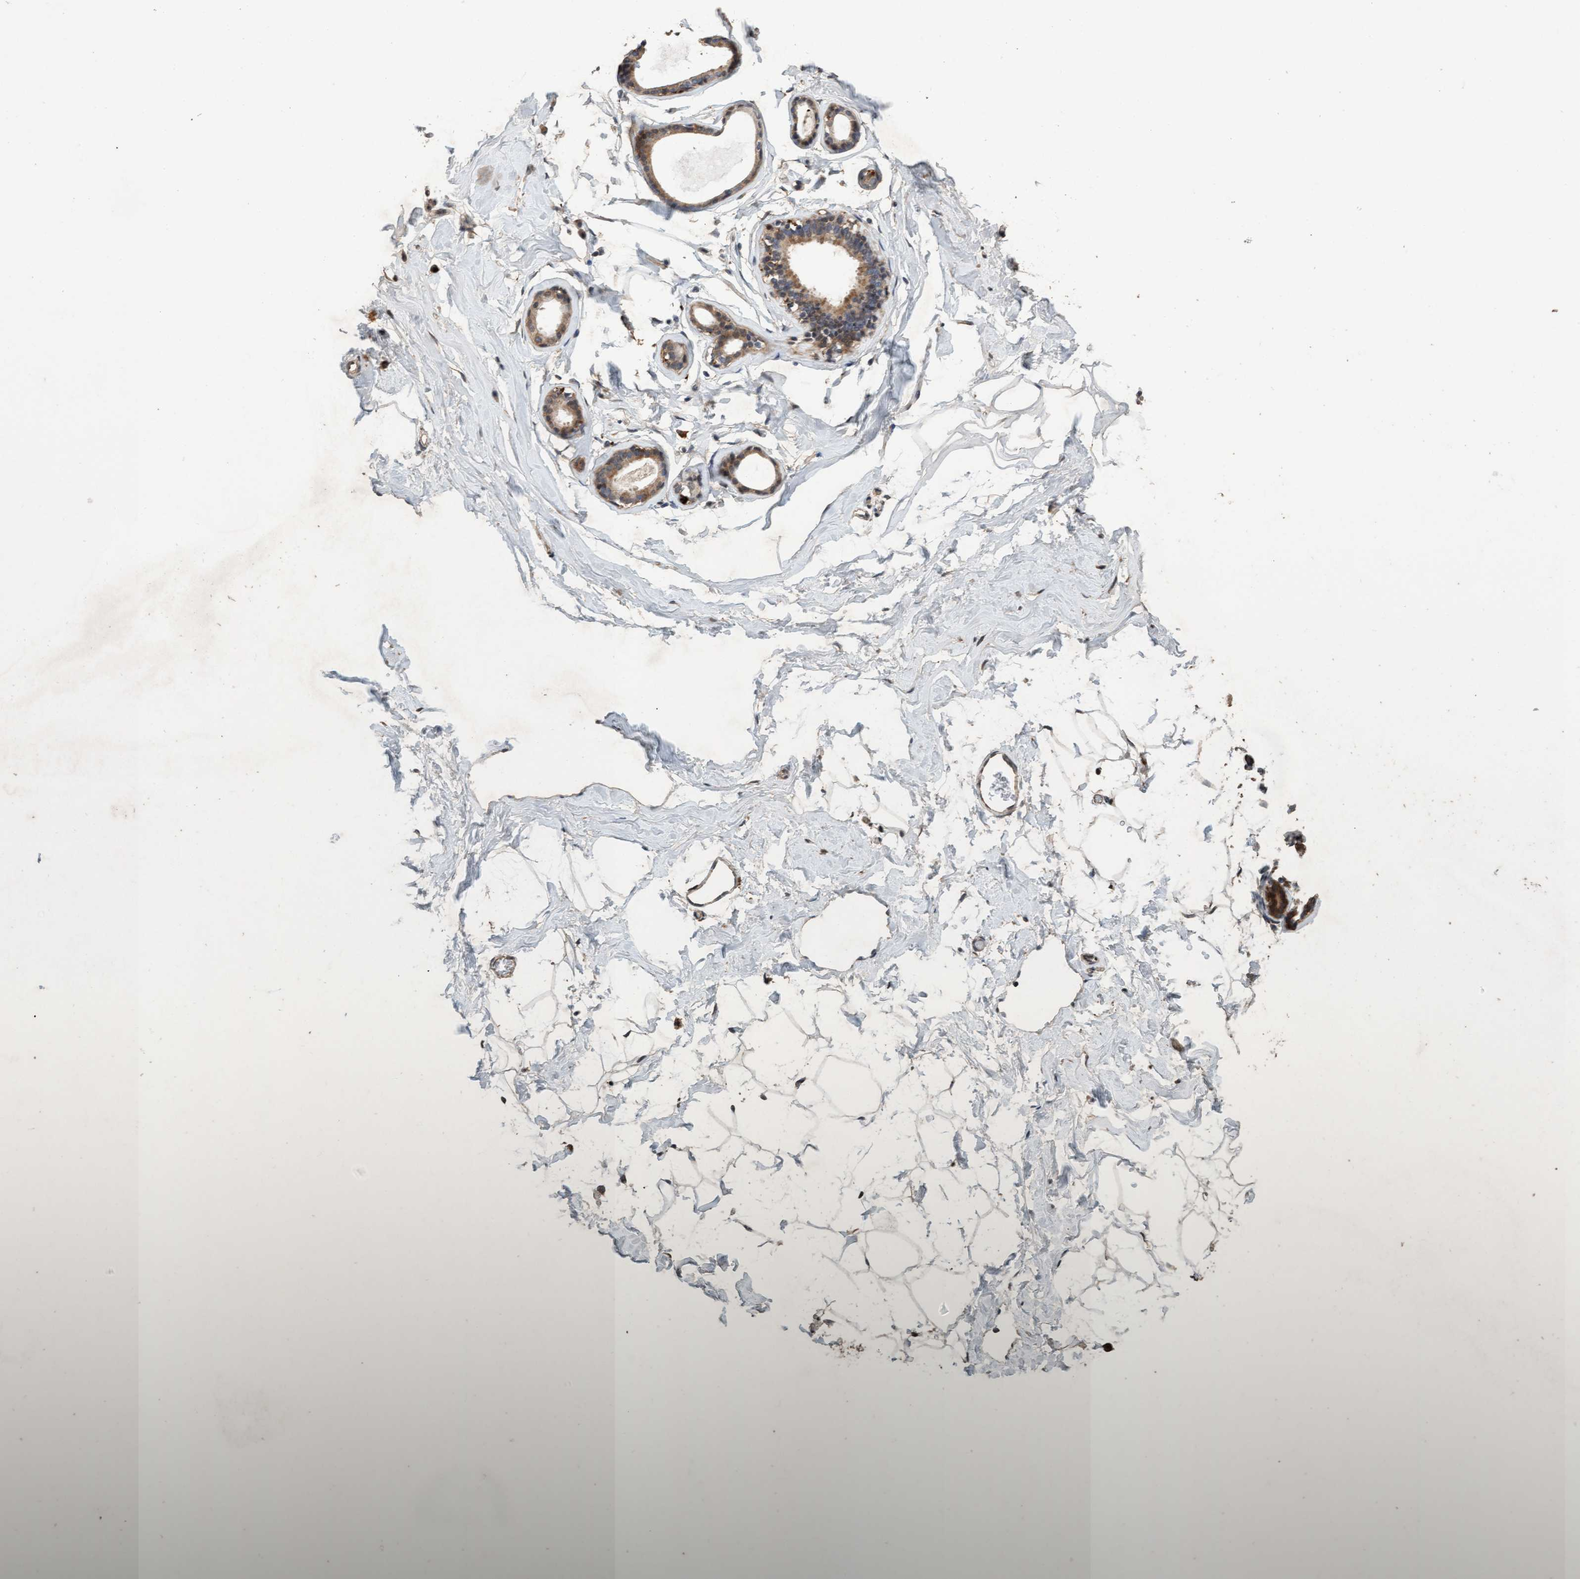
{"staining": {"intensity": "moderate", "quantity": ">75%", "location": "cytoplasmic/membranous"}, "tissue": "adipose tissue", "cell_type": "Adipocytes", "image_type": "normal", "snomed": [{"axis": "morphology", "description": "Normal tissue, NOS"}, {"axis": "morphology", "description": "Fibrosis, NOS"}, {"axis": "topography", "description": "Breast"}, {"axis": "topography", "description": "Adipose tissue"}], "caption": "A histopathology image of adipose tissue stained for a protein shows moderate cytoplasmic/membranous brown staining in adipocytes. (Stains: DAB in brown, nuclei in blue, Microscopy: brightfield microscopy at high magnification).", "gene": "LONRF1", "patient": {"sex": "female", "age": 39}}